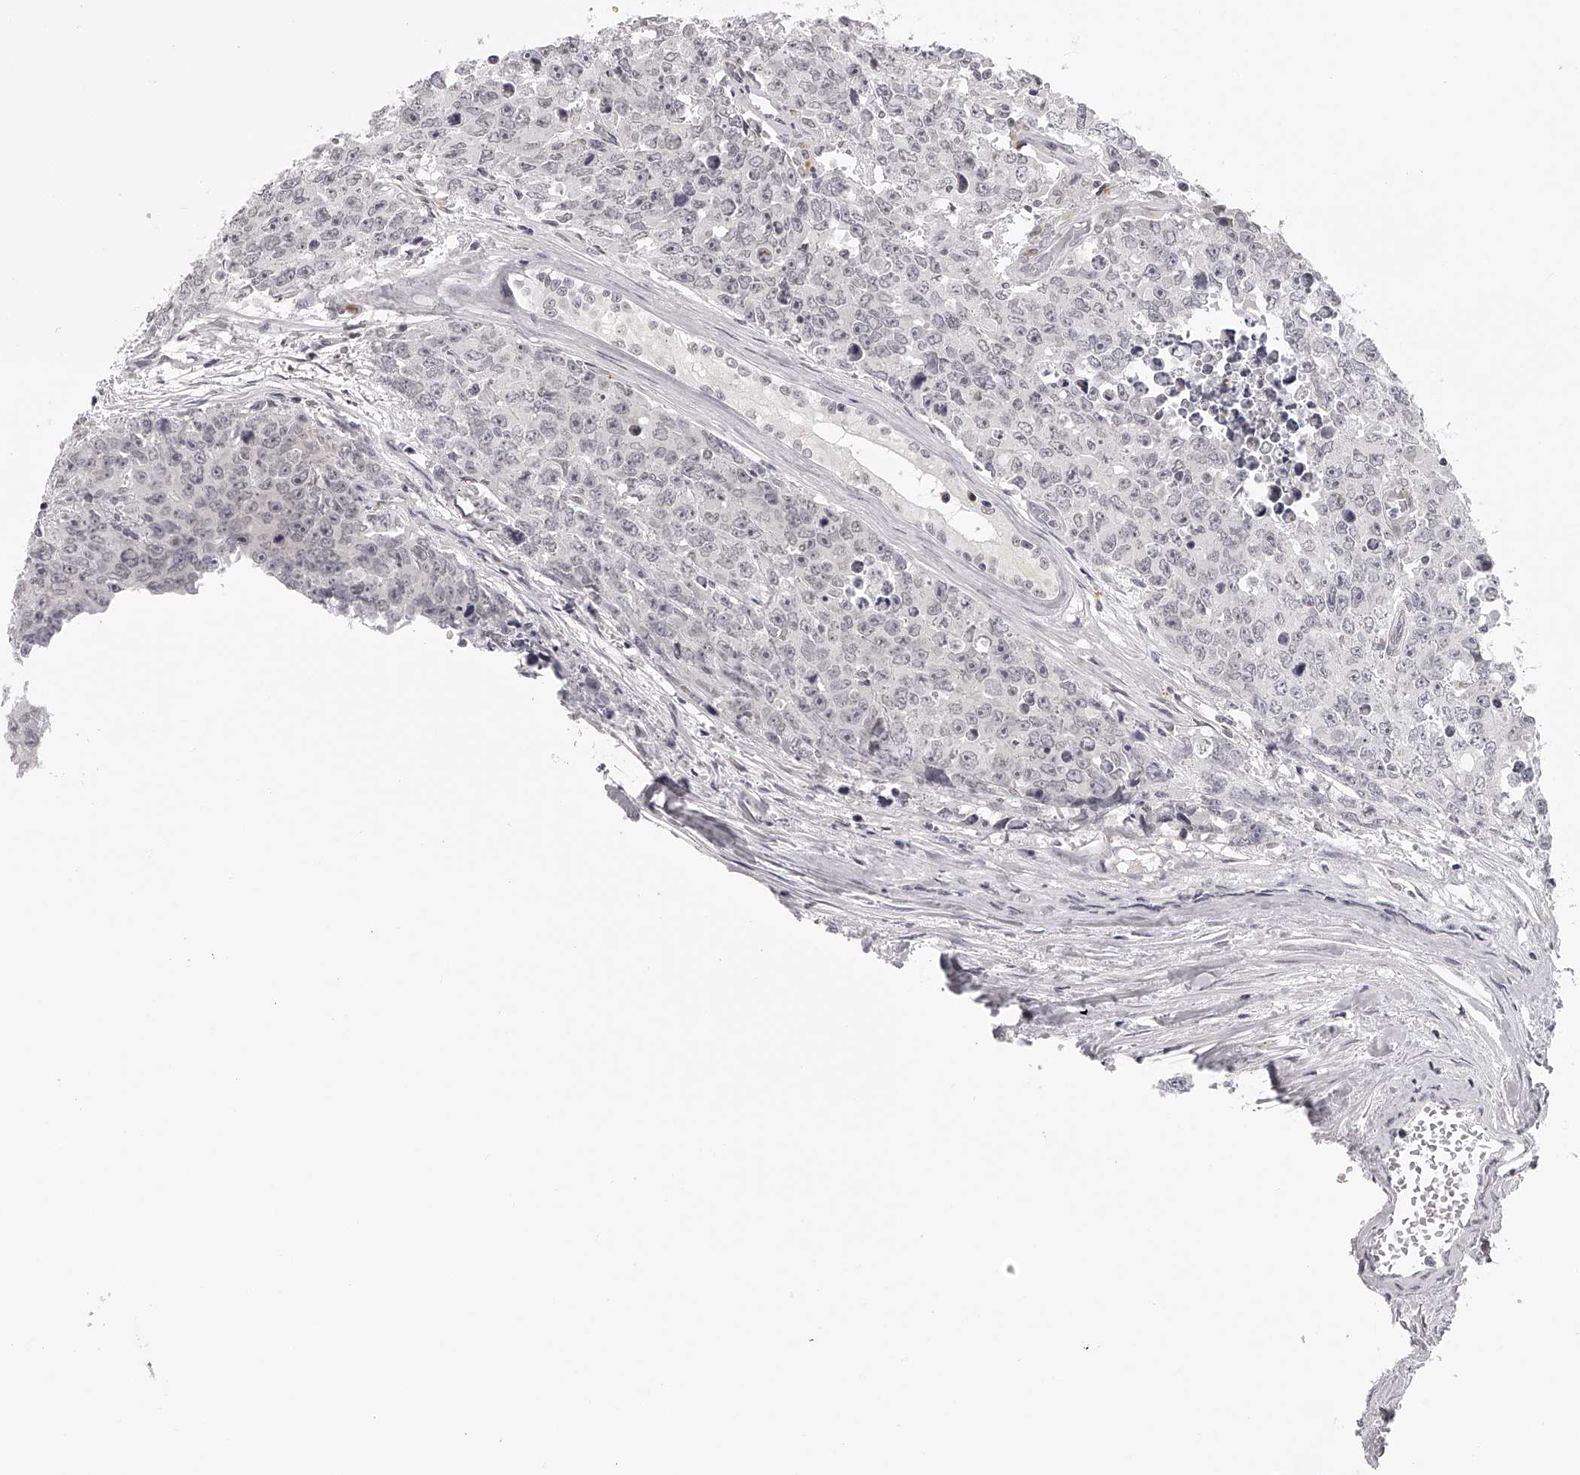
{"staining": {"intensity": "negative", "quantity": "none", "location": "none"}, "tissue": "testis cancer", "cell_type": "Tumor cells", "image_type": "cancer", "snomed": [{"axis": "morphology", "description": "Carcinoma, Embryonal, NOS"}, {"axis": "topography", "description": "Testis"}], "caption": "Tumor cells are negative for brown protein staining in testis embryonal carcinoma.", "gene": "RNF220", "patient": {"sex": "male", "age": 28}}